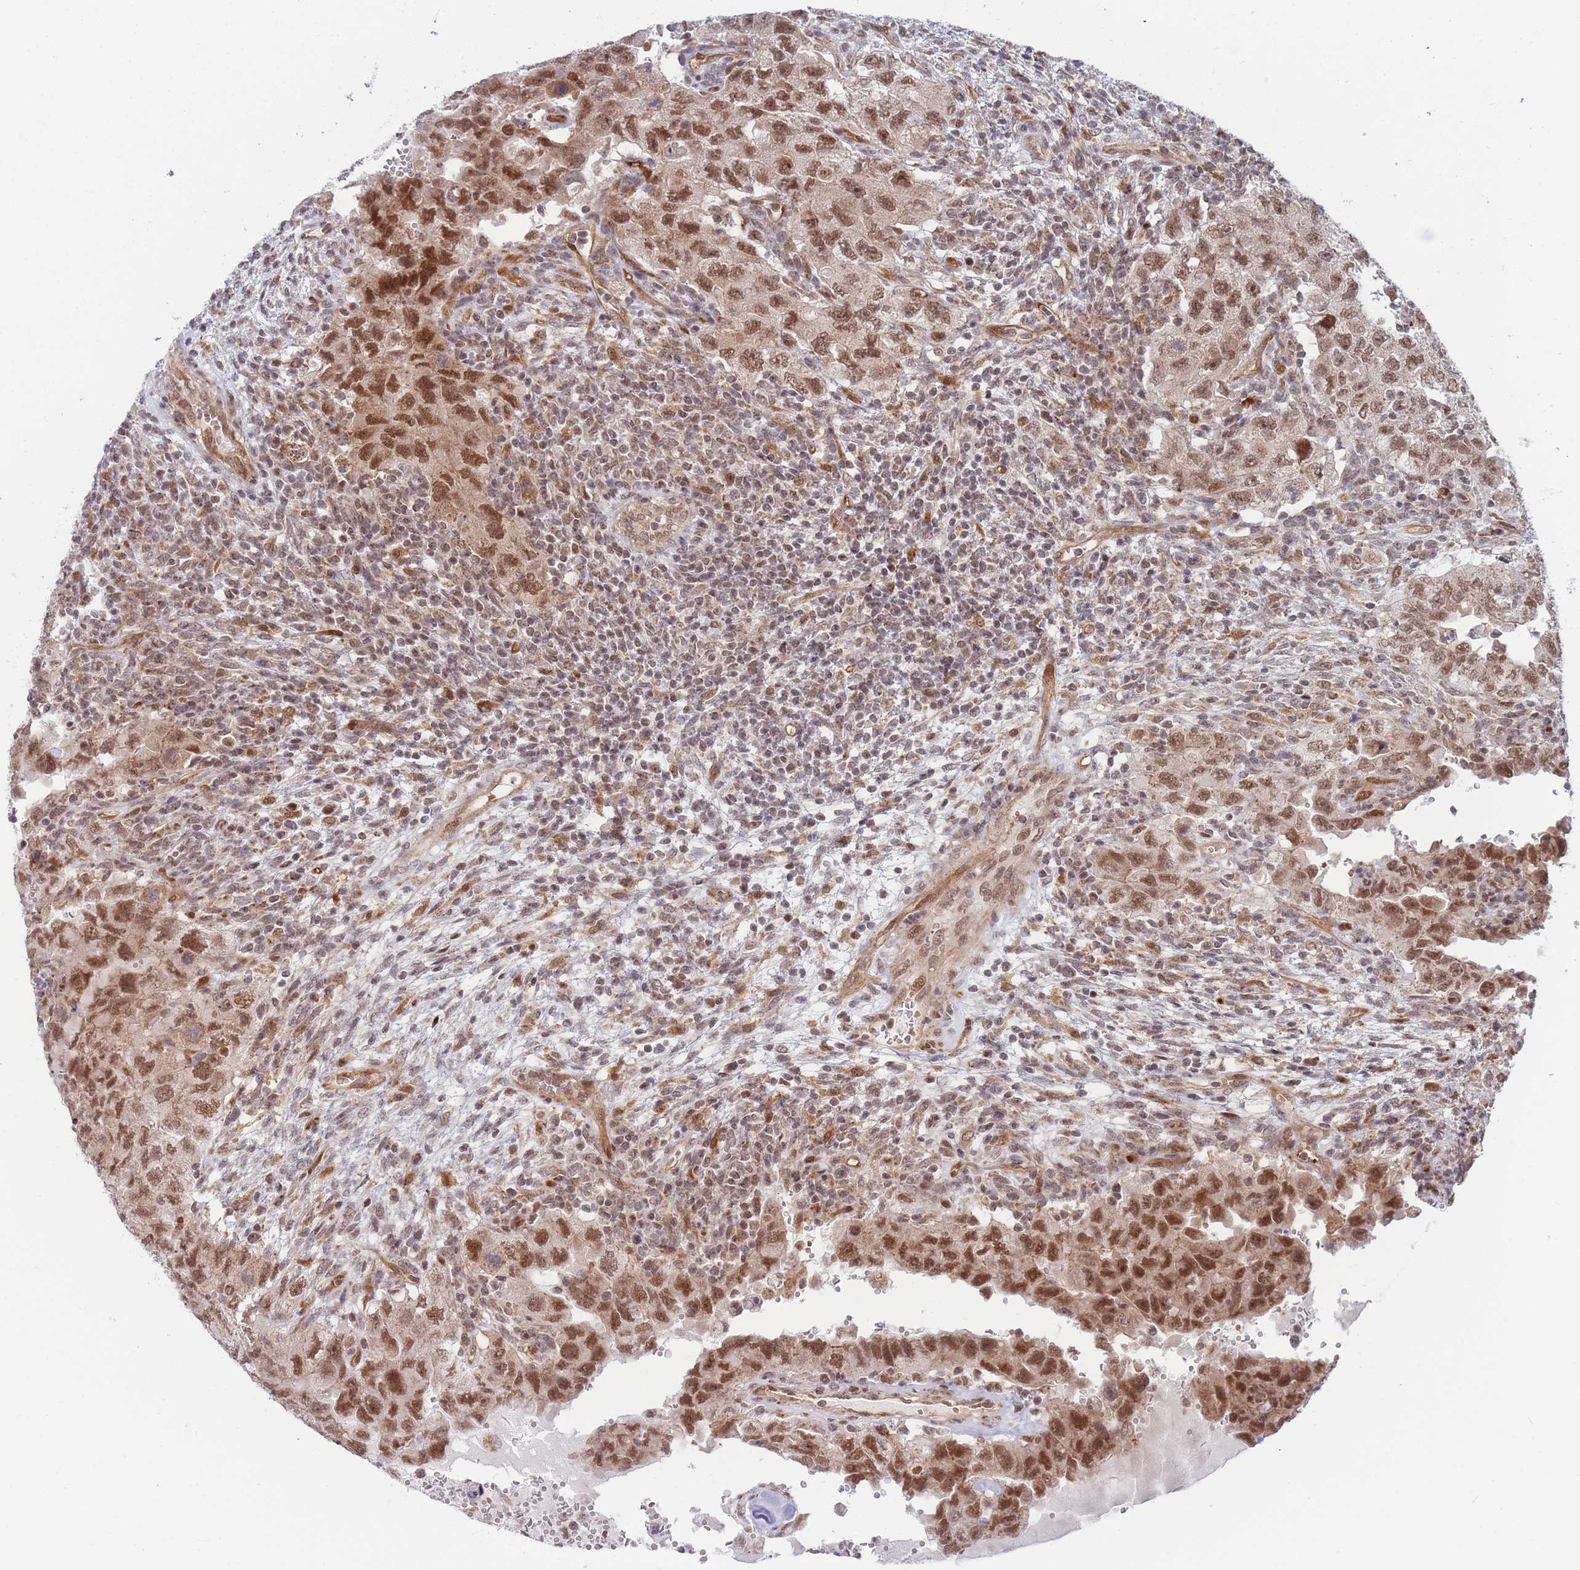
{"staining": {"intensity": "moderate", "quantity": ">75%", "location": "nuclear"}, "tissue": "testis cancer", "cell_type": "Tumor cells", "image_type": "cancer", "snomed": [{"axis": "morphology", "description": "Carcinoma, Embryonal, NOS"}, {"axis": "topography", "description": "Testis"}], "caption": "Human testis cancer (embryonal carcinoma) stained with a protein marker shows moderate staining in tumor cells.", "gene": "BOD1L1", "patient": {"sex": "male", "age": 26}}